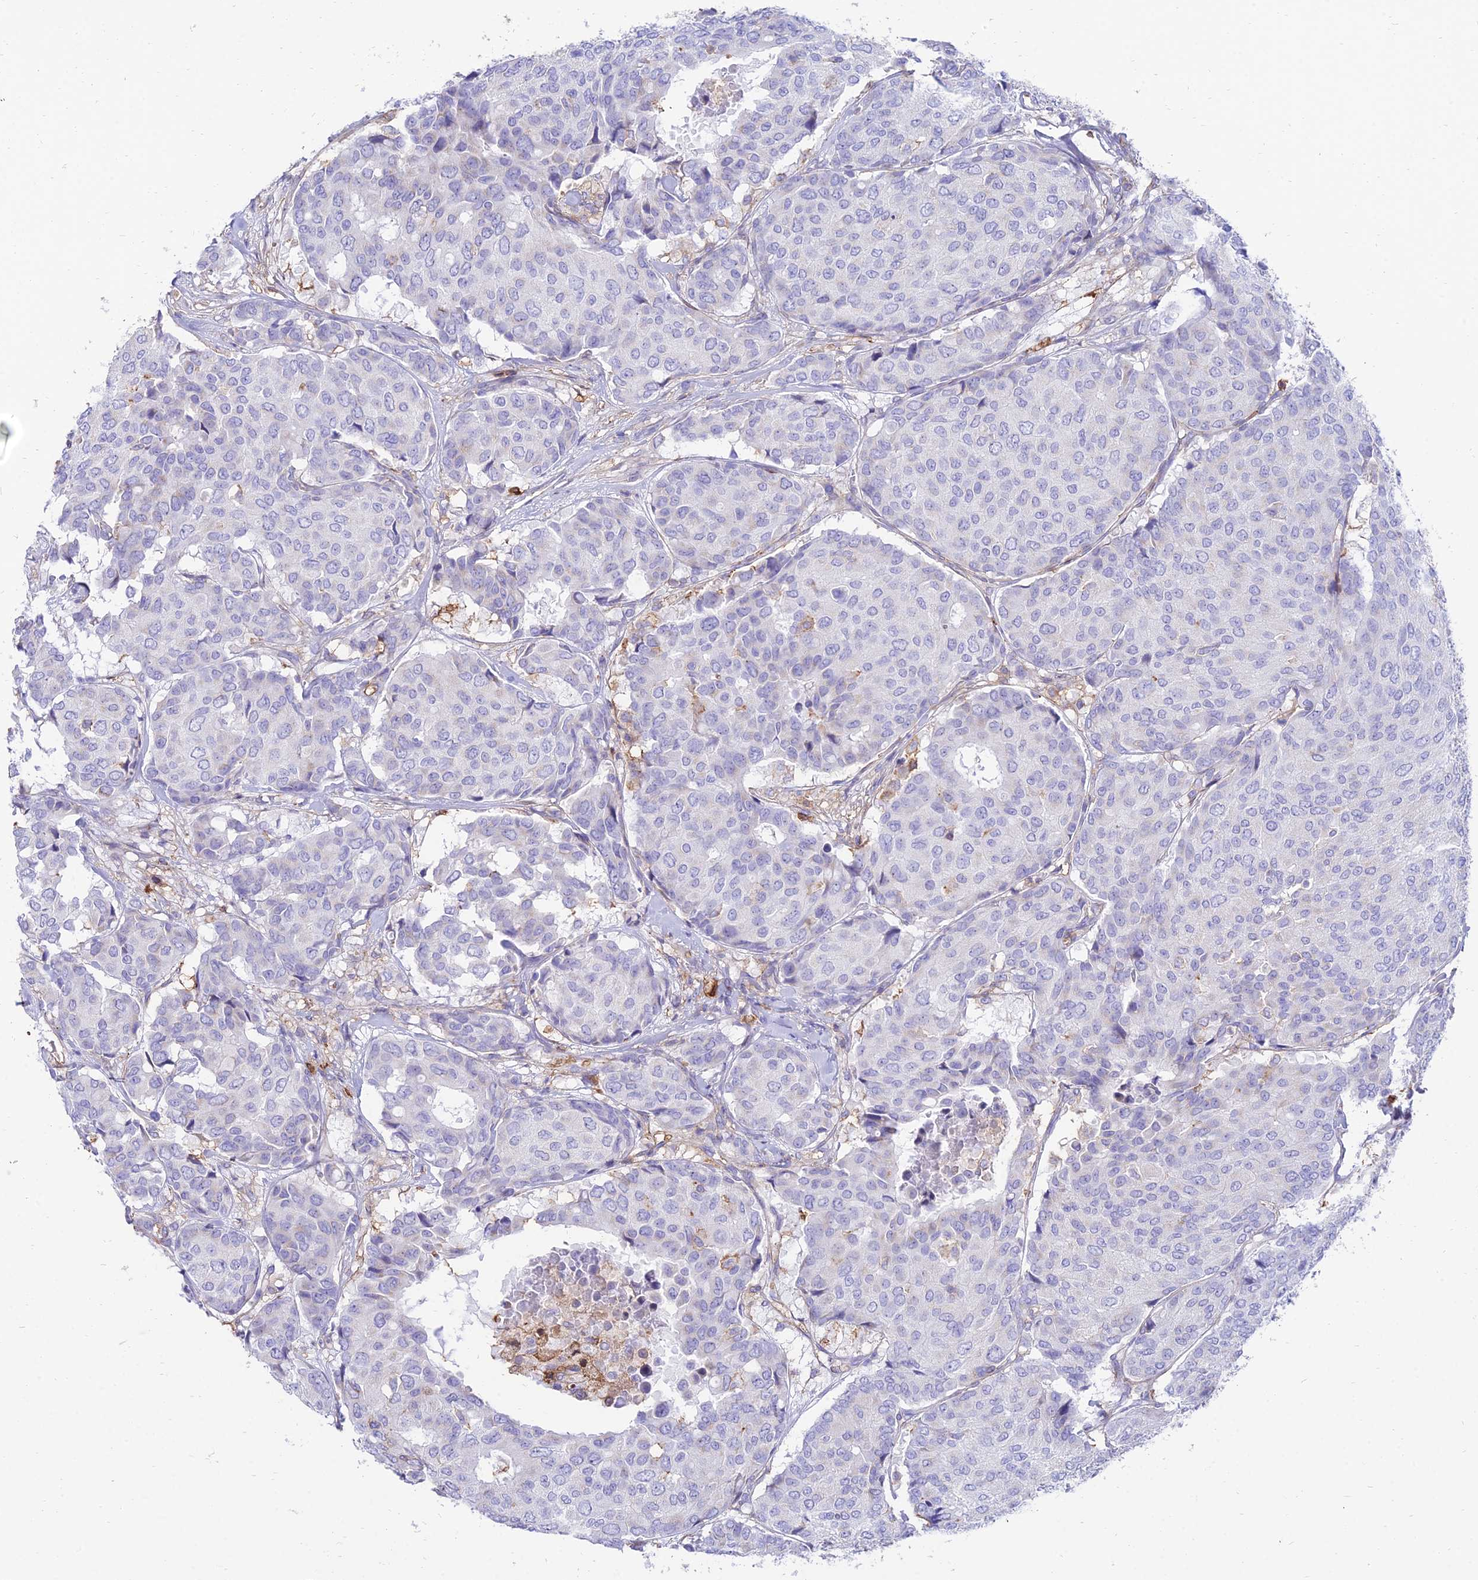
{"staining": {"intensity": "negative", "quantity": "none", "location": "none"}, "tissue": "breast cancer", "cell_type": "Tumor cells", "image_type": "cancer", "snomed": [{"axis": "morphology", "description": "Duct carcinoma"}, {"axis": "topography", "description": "Breast"}], "caption": "An image of breast cancer (infiltrating ductal carcinoma) stained for a protein shows no brown staining in tumor cells. The staining was performed using DAB (3,3'-diaminobenzidine) to visualize the protein expression in brown, while the nuclei were stained in blue with hematoxylin (Magnification: 20x).", "gene": "SREK1IP1", "patient": {"sex": "female", "age": 75}}